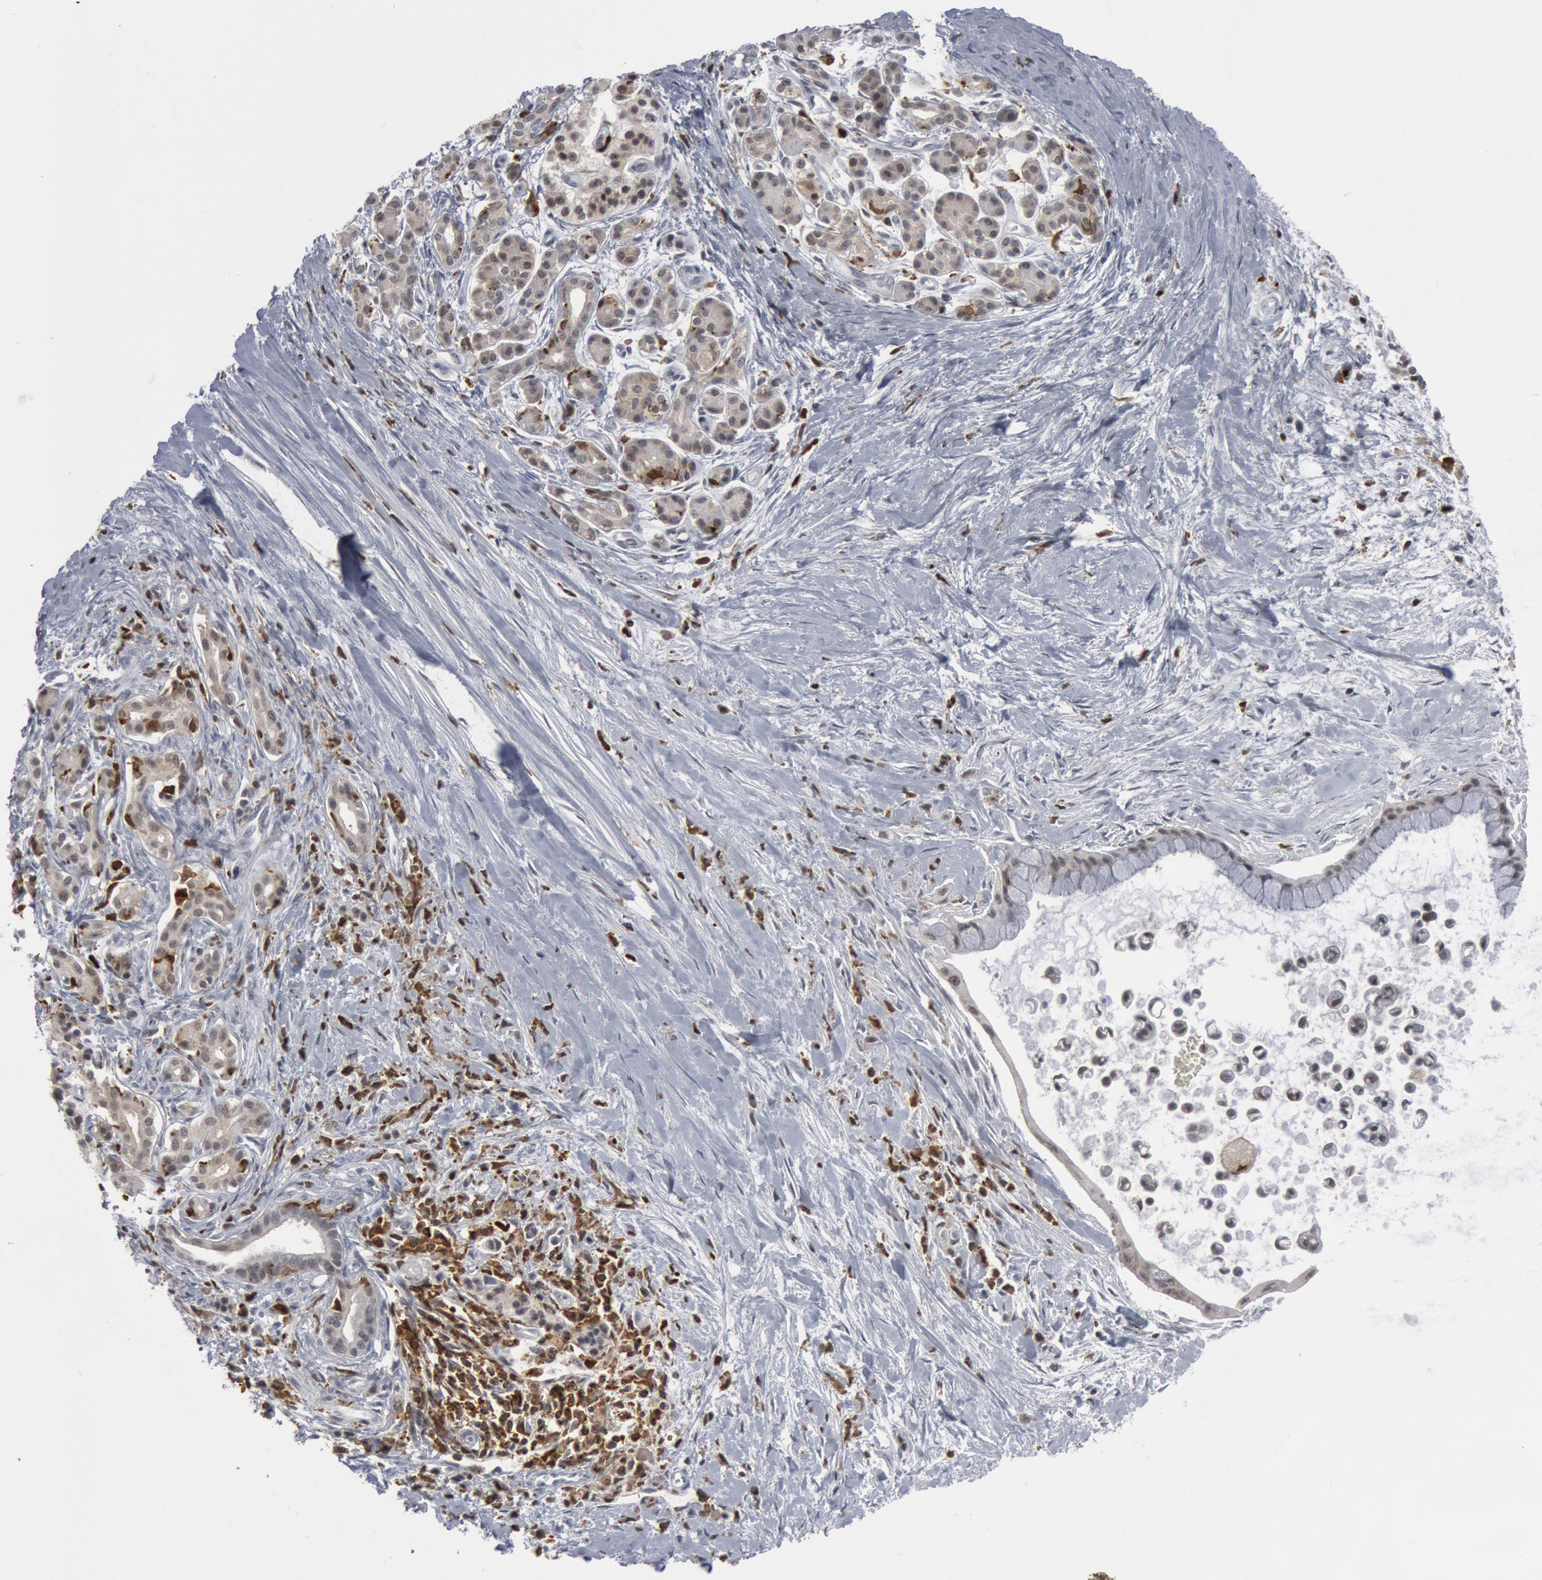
{"staining": {"intensity": "weak", "quantity": ">75%", "location": "cytoplasmic/membranous"}, "tissue": "pancreatic cancer", "cell_type": "Tumor cells", "image_type": "cancer", "snomed": [{"axis": "morphology", "description": "Adenocarcinoma, NOS"}, {"axis": "topography", "description": "Pancreas"}], "caption": "Pancreatic adenocarcinoma tissue demonstrates weak cytoplasmic/membranous staining in approximately >75% of tumor cells (brown staining indicates protein expression, while blue staining denotes nuclei).", "gene": "PTPN6", "patient": {"sex": "male", "age": 59}}